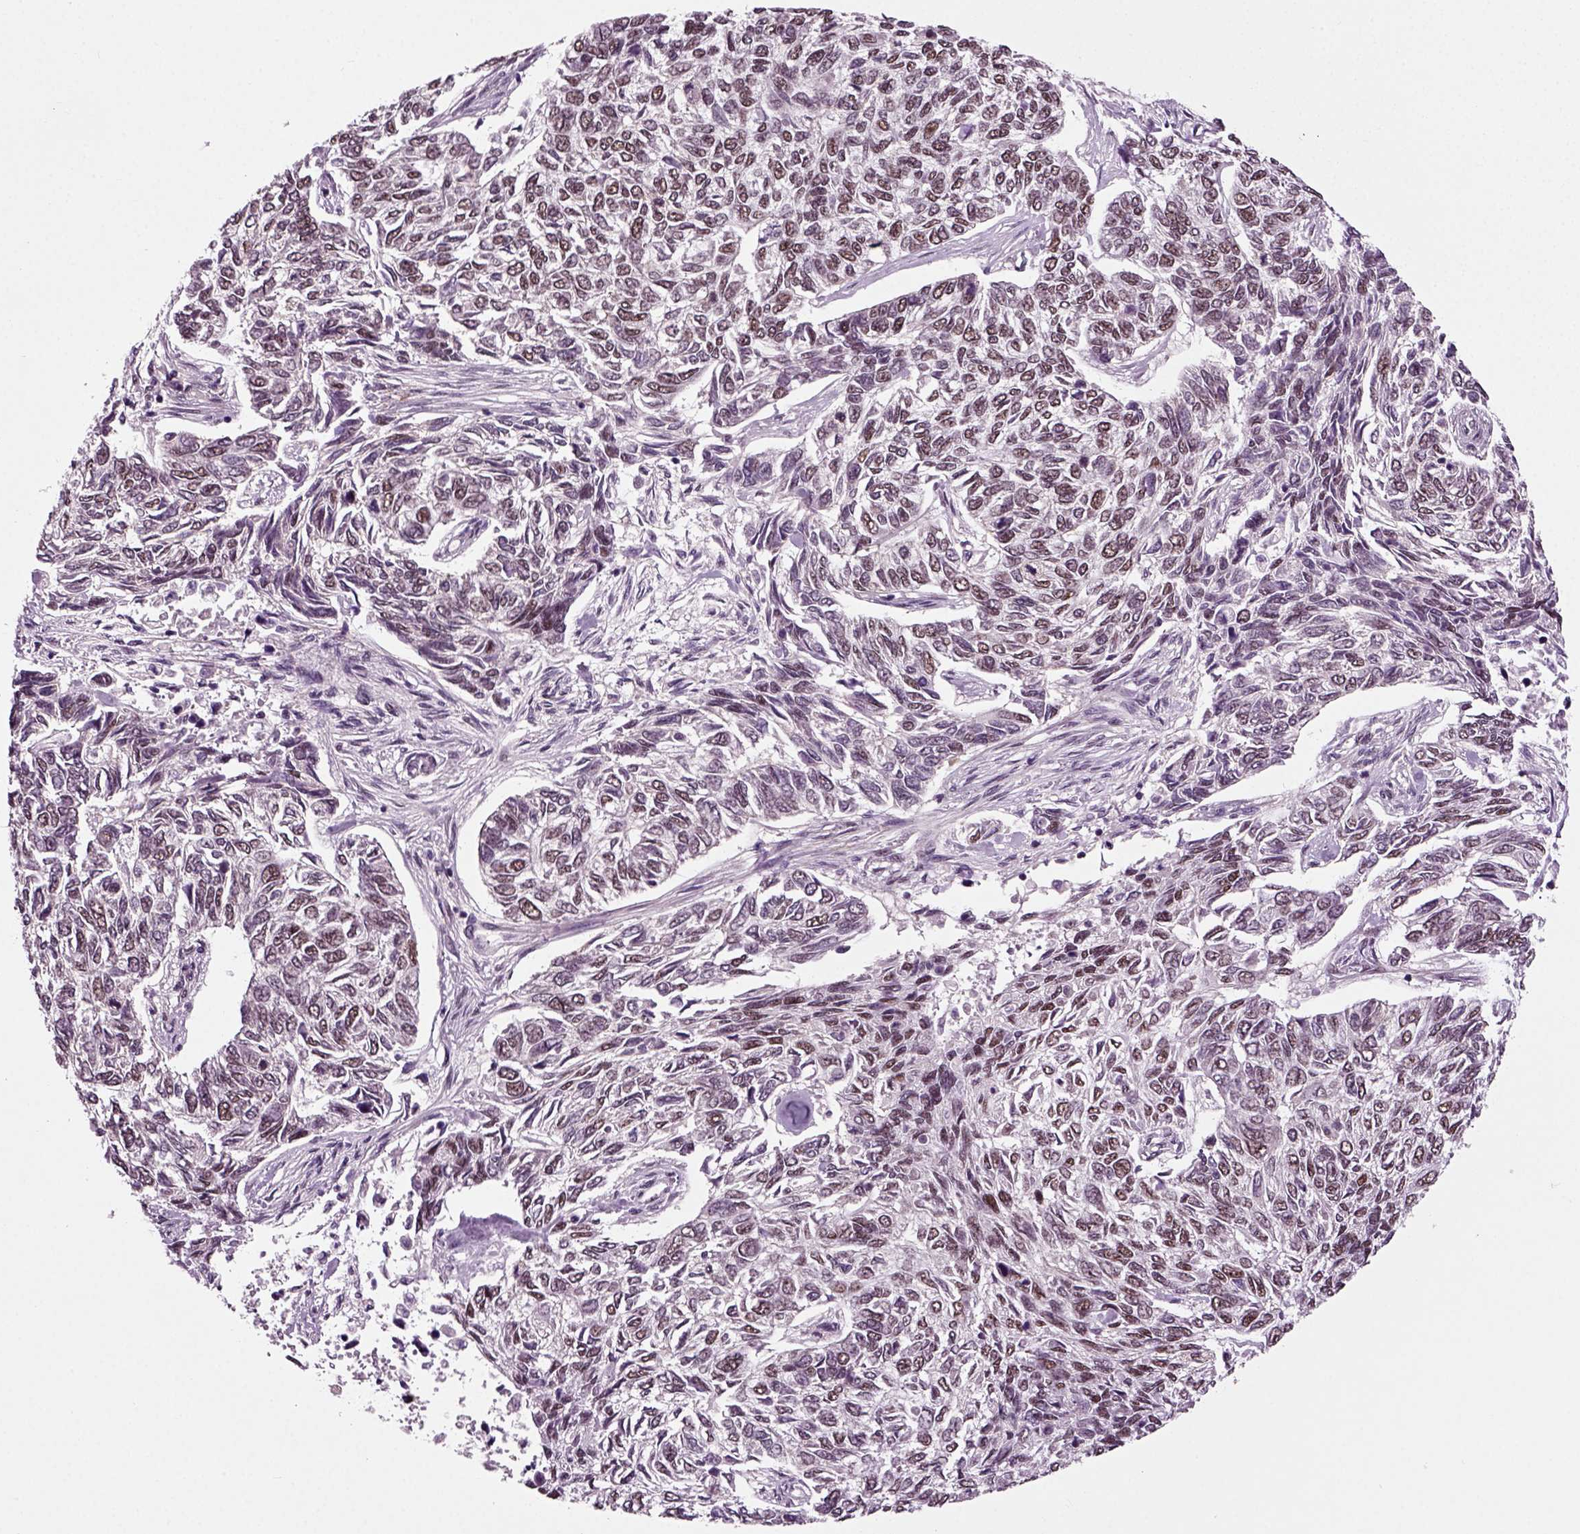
{"staining": {"intensity": "moderate", "quantity": ">75%", "location": "nuclear"}, "tissue": "skin cancer", "cell_type": "Tumor cells", "image_type": "cancer", "snomed": [{"axis": "morphology", "description": "Basal cell carcinoma"}, {"axis": "topography", "description": "Skin"}], "caption": "Skin cancer (basal cell carcinoma) tissue shows moderate nuclear expression in approximately >75% of tumor cells, visualized by immunohistochemistry. (DAB (3,3'-diaminobenzidine) IHC with brightfield microscopy, high magnification).", "gene": "RCOR3", "patient": {"sex": "female", "age": 65}}